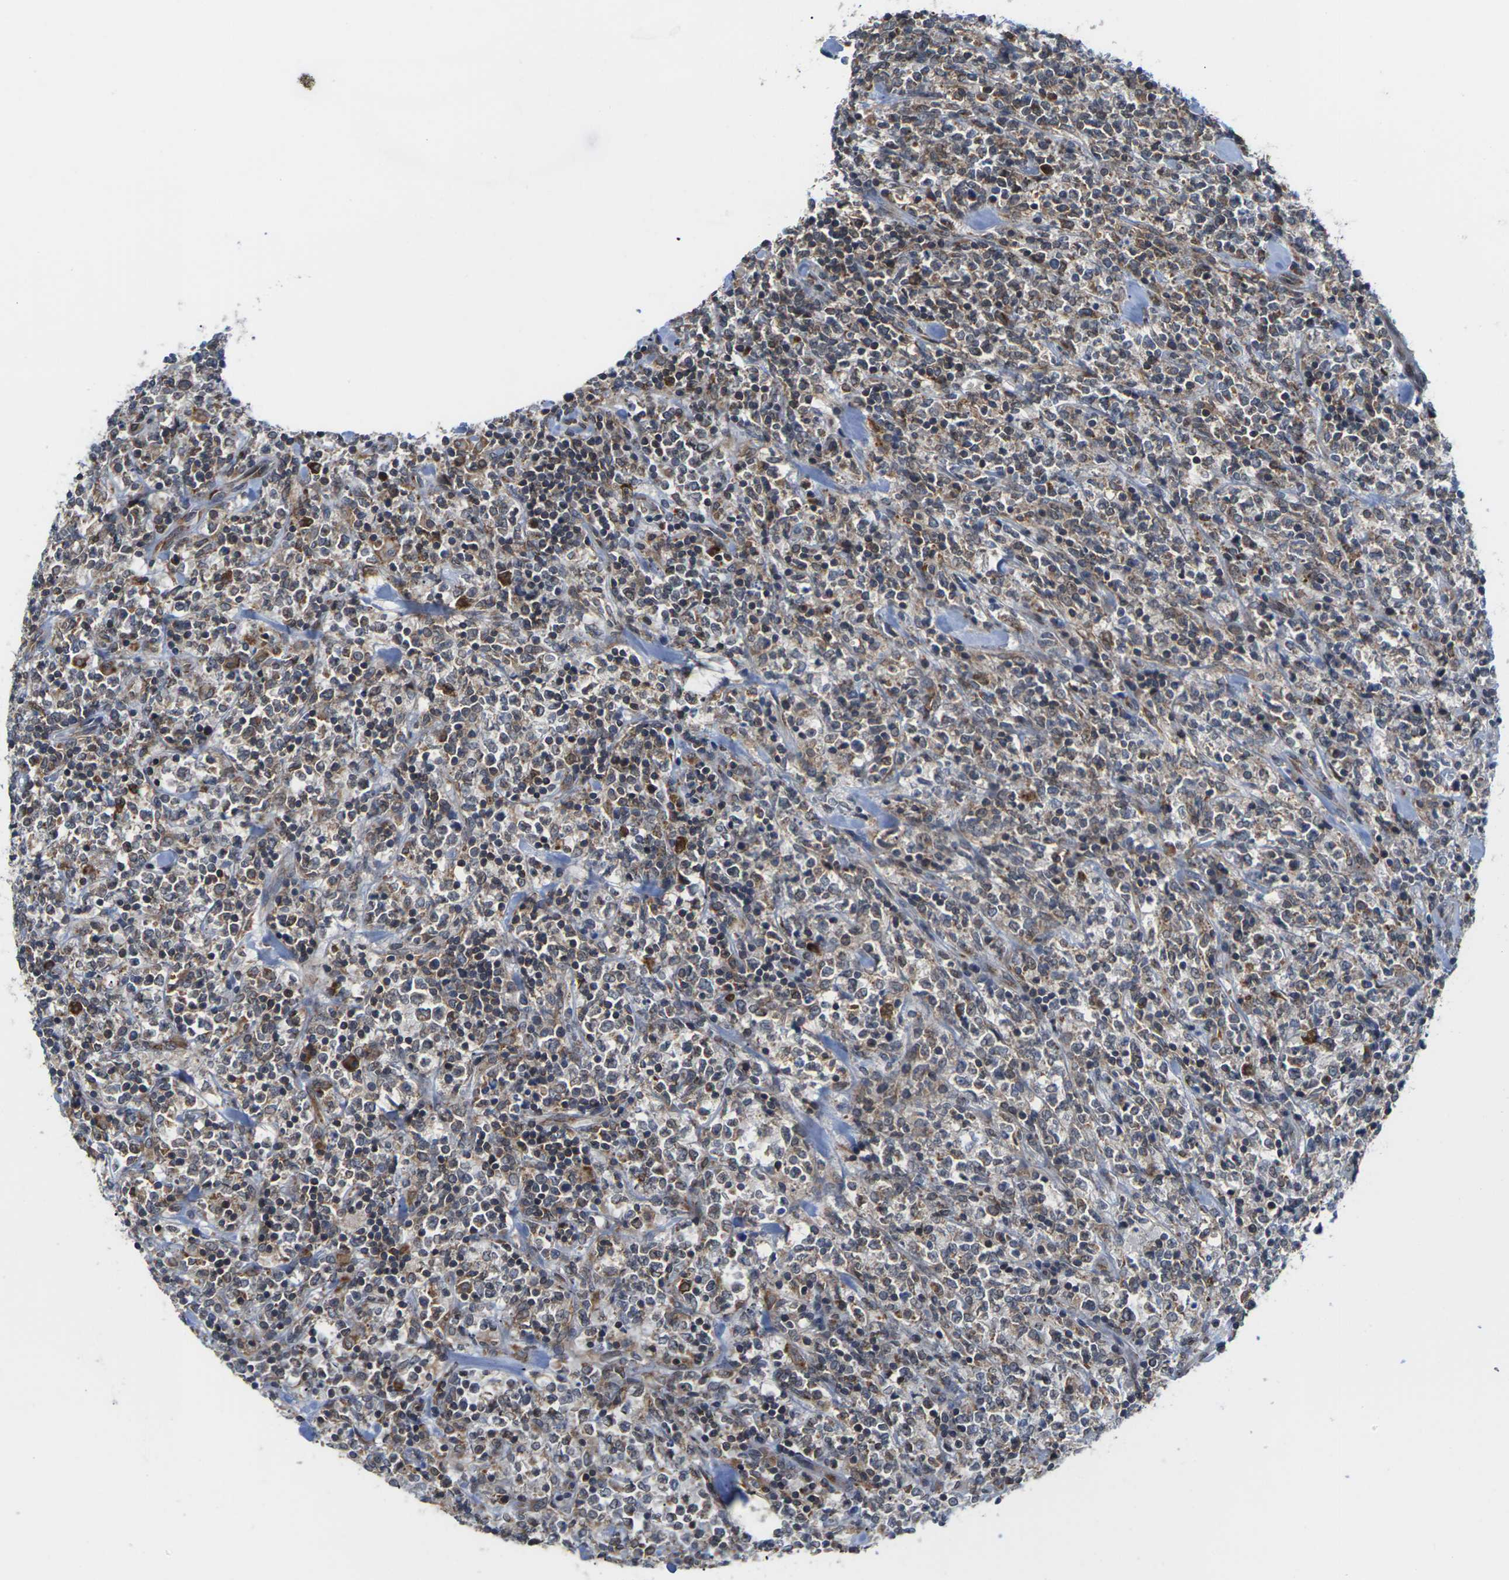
{"staining": {"intensity": "moderate", "quantity": "25%-75%", "location": "cytoplasmic/membranous"}, "tissue": "lymphoma", "cell_type": "Tumor cells", "image_type": "cancer", "snomed": [{"axis": "morphology", "description": "Malignant lymphoma, non-Hodgkin's type, High grade"}, {"axis": "topography", "description": "Soft tissue"}], "caption": "The image demonstrates staining of high-grade malignant lymphoma, non-Hodgkin's type, revealing moderate cytoplasmic/membranous protein staining (brown color) within tumor cells. (Brightfield microscopy of DAB IHC at high magnification).", "gene": "PDZK1IP1", "patient": {"sex": "male", "age": 18}}